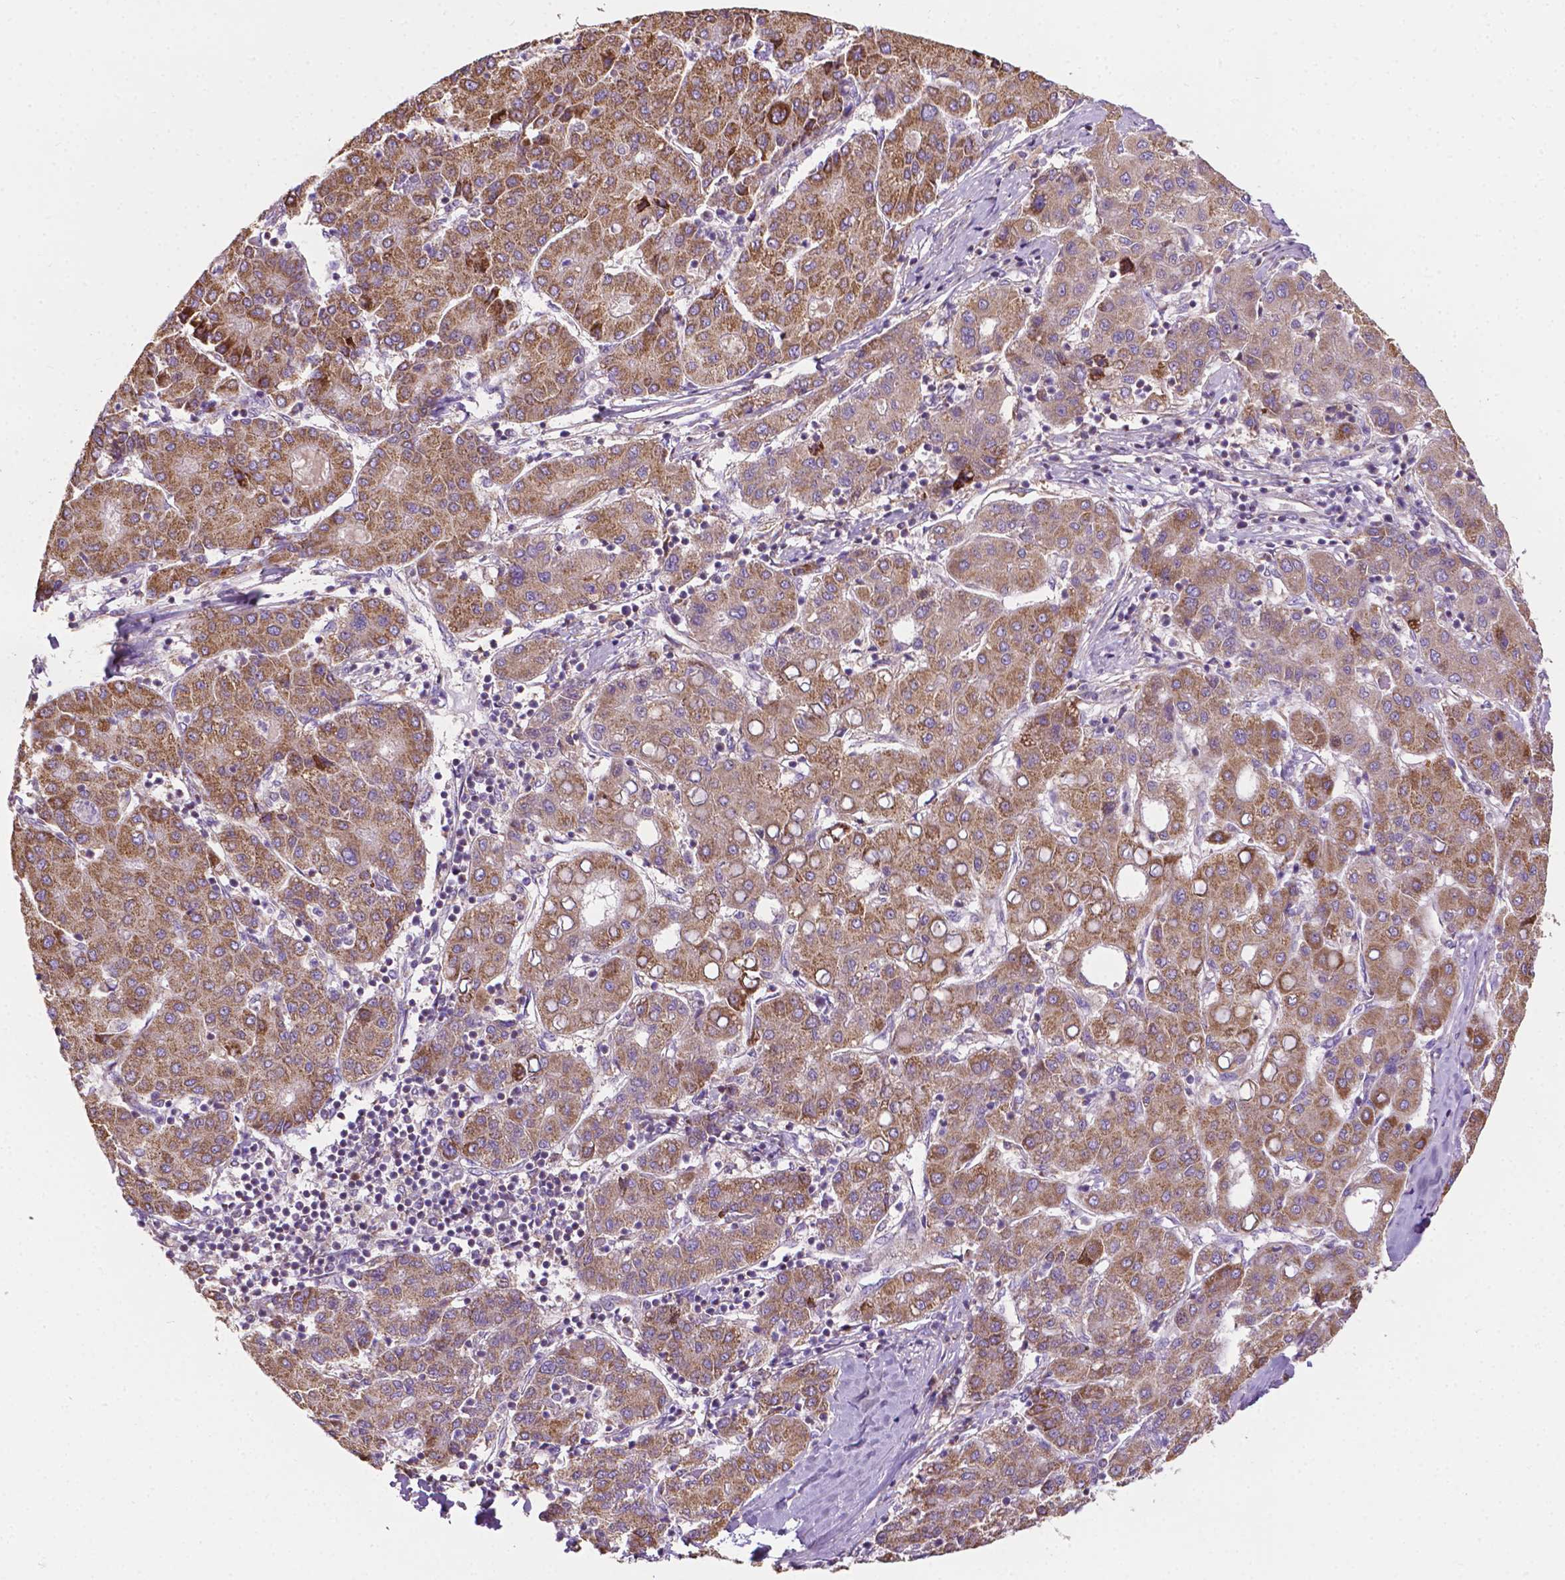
{"staining": {"intensity": "moderate", "quantity": ">75%", "location": "cytoplasmic/membranous"}, "tissue": "liver cancer", "cell_type": "Tumor cells", "image_type": "cancer", "snomed": [{"axis": "morphology", "description": "Carcinoma, Hepatocellular, NOS"}, {"axis": "topography", "description": "Liver"}], "caption": "Liver hepatocellular carcinoma stained with a brown dye exhibits moderate cytoplasmic/membranous positive positivity in approximately >75% of tumor cells.", "gene": "ILVBL", "patient": {"sex": "male", "age": 65}}